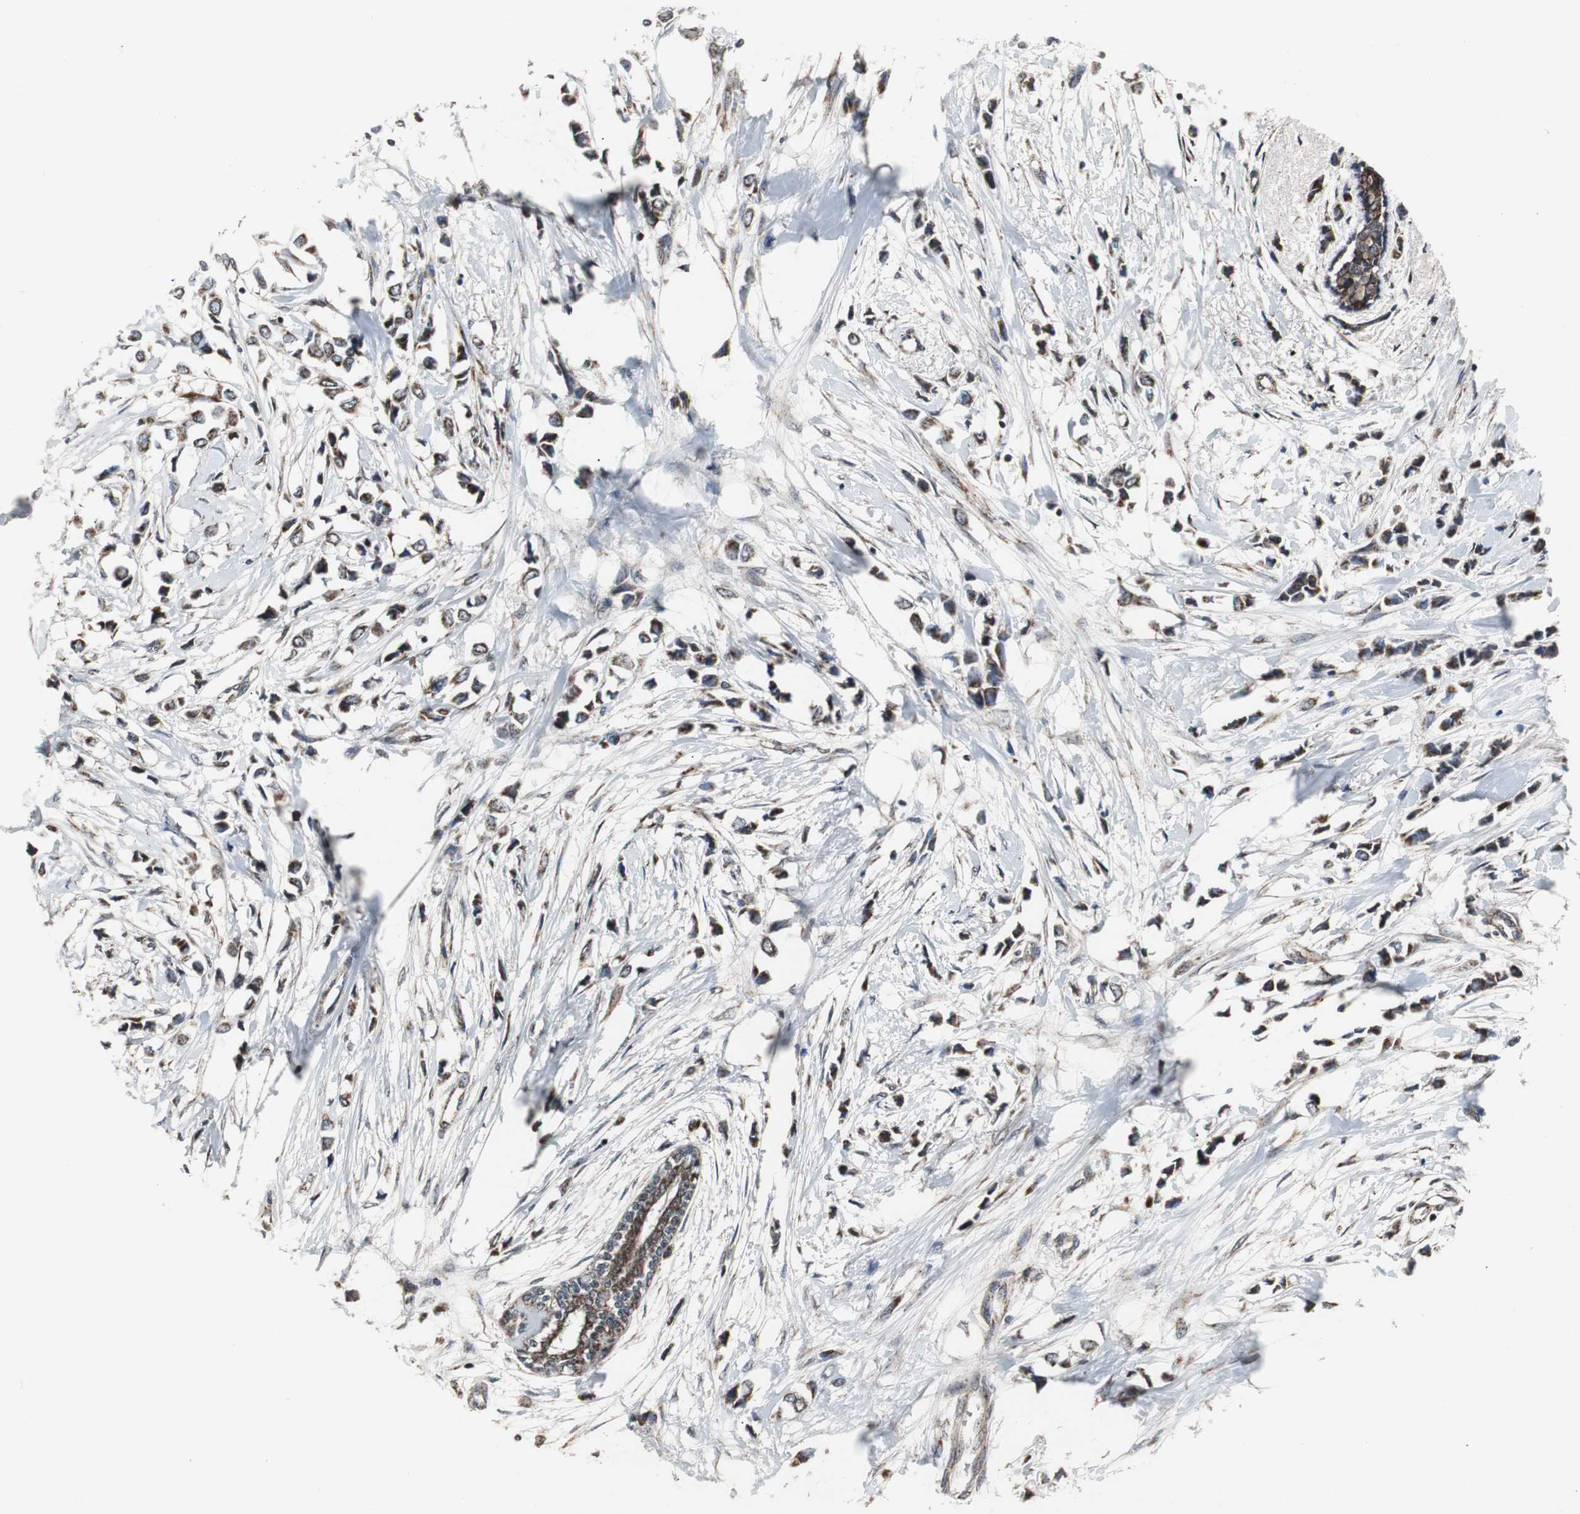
{"staining": {"intensity": "strong", "quantity": "25%-75%", "location": "cytoplasmic/membranous"}, "tissue": "breast cancer", "cell_type": "Tumor cells", "image_type": "cancer", "snomed": [{"axis": "morphology", "description": "Duct carcinoma"}, {"axis": "topography", "description": "Breast"}], "caption": "The histopathology image exhibits a brown stain indicating the presence of a protein in the cytoplasmic/membranous of tumor cells in breast cancer (intraductal carcinoma).", "gene": "MRPL40", "patient": {"sex": "female", "age": 68}}